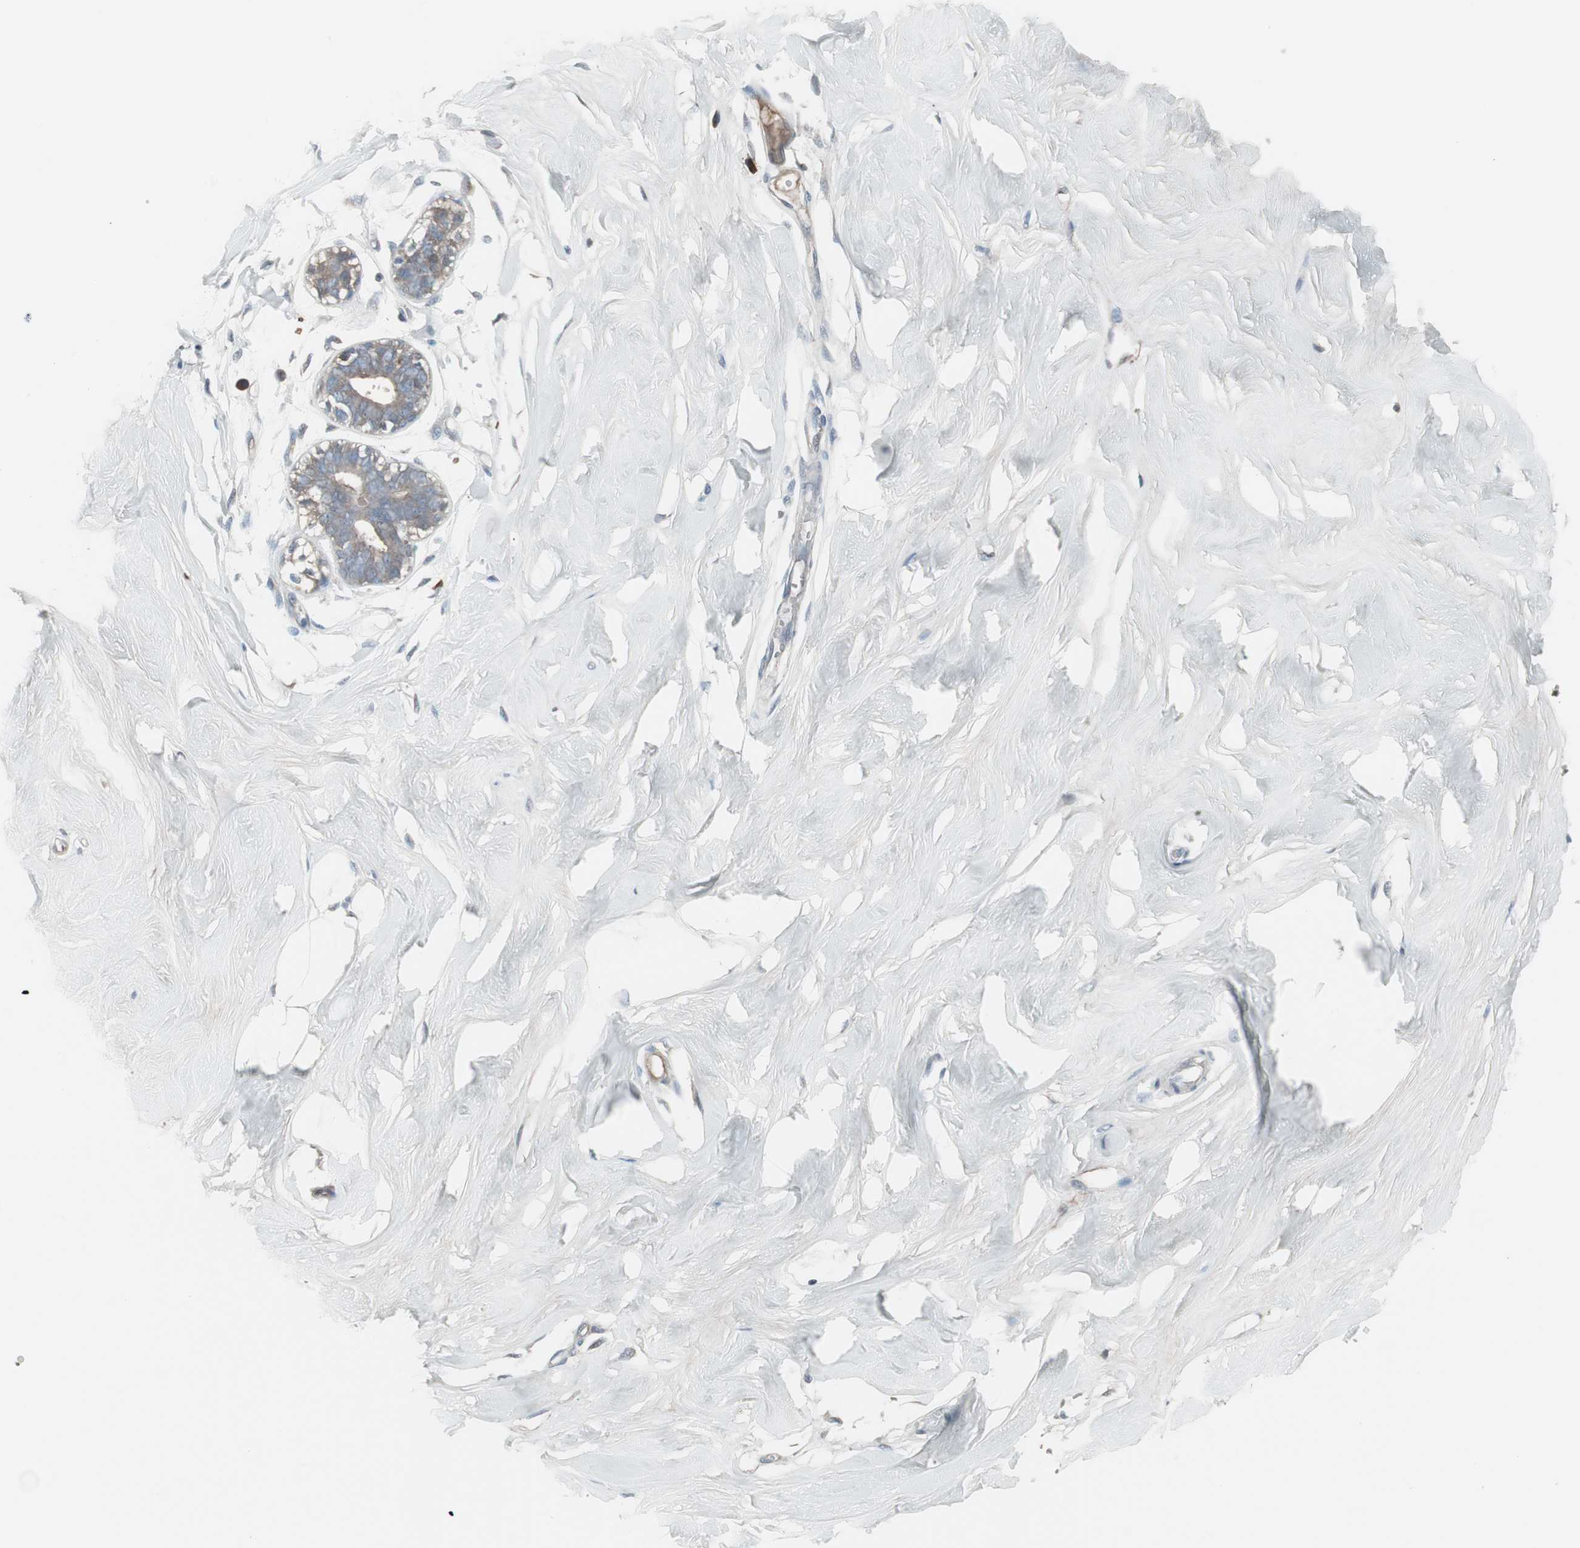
{"staining": {"intensity": "negative", "quantity": "none", "location": "none"}, "tissue": "breast", "cell_type": "Adipocytes", "image_type": "normal", "snomed": [{"axis": "morphology", "description": "Normal tissue, NOS"}, {"axis": "topography", "description": "Breast"}, {"axis": "topography", "description": "Soft tissue"}], "caption": "Breast stained for a protein using IHC exhibits no staining adipocytes.", "gene": "ZSCAN32", "patient": {"sex": "female", "age": 25}}